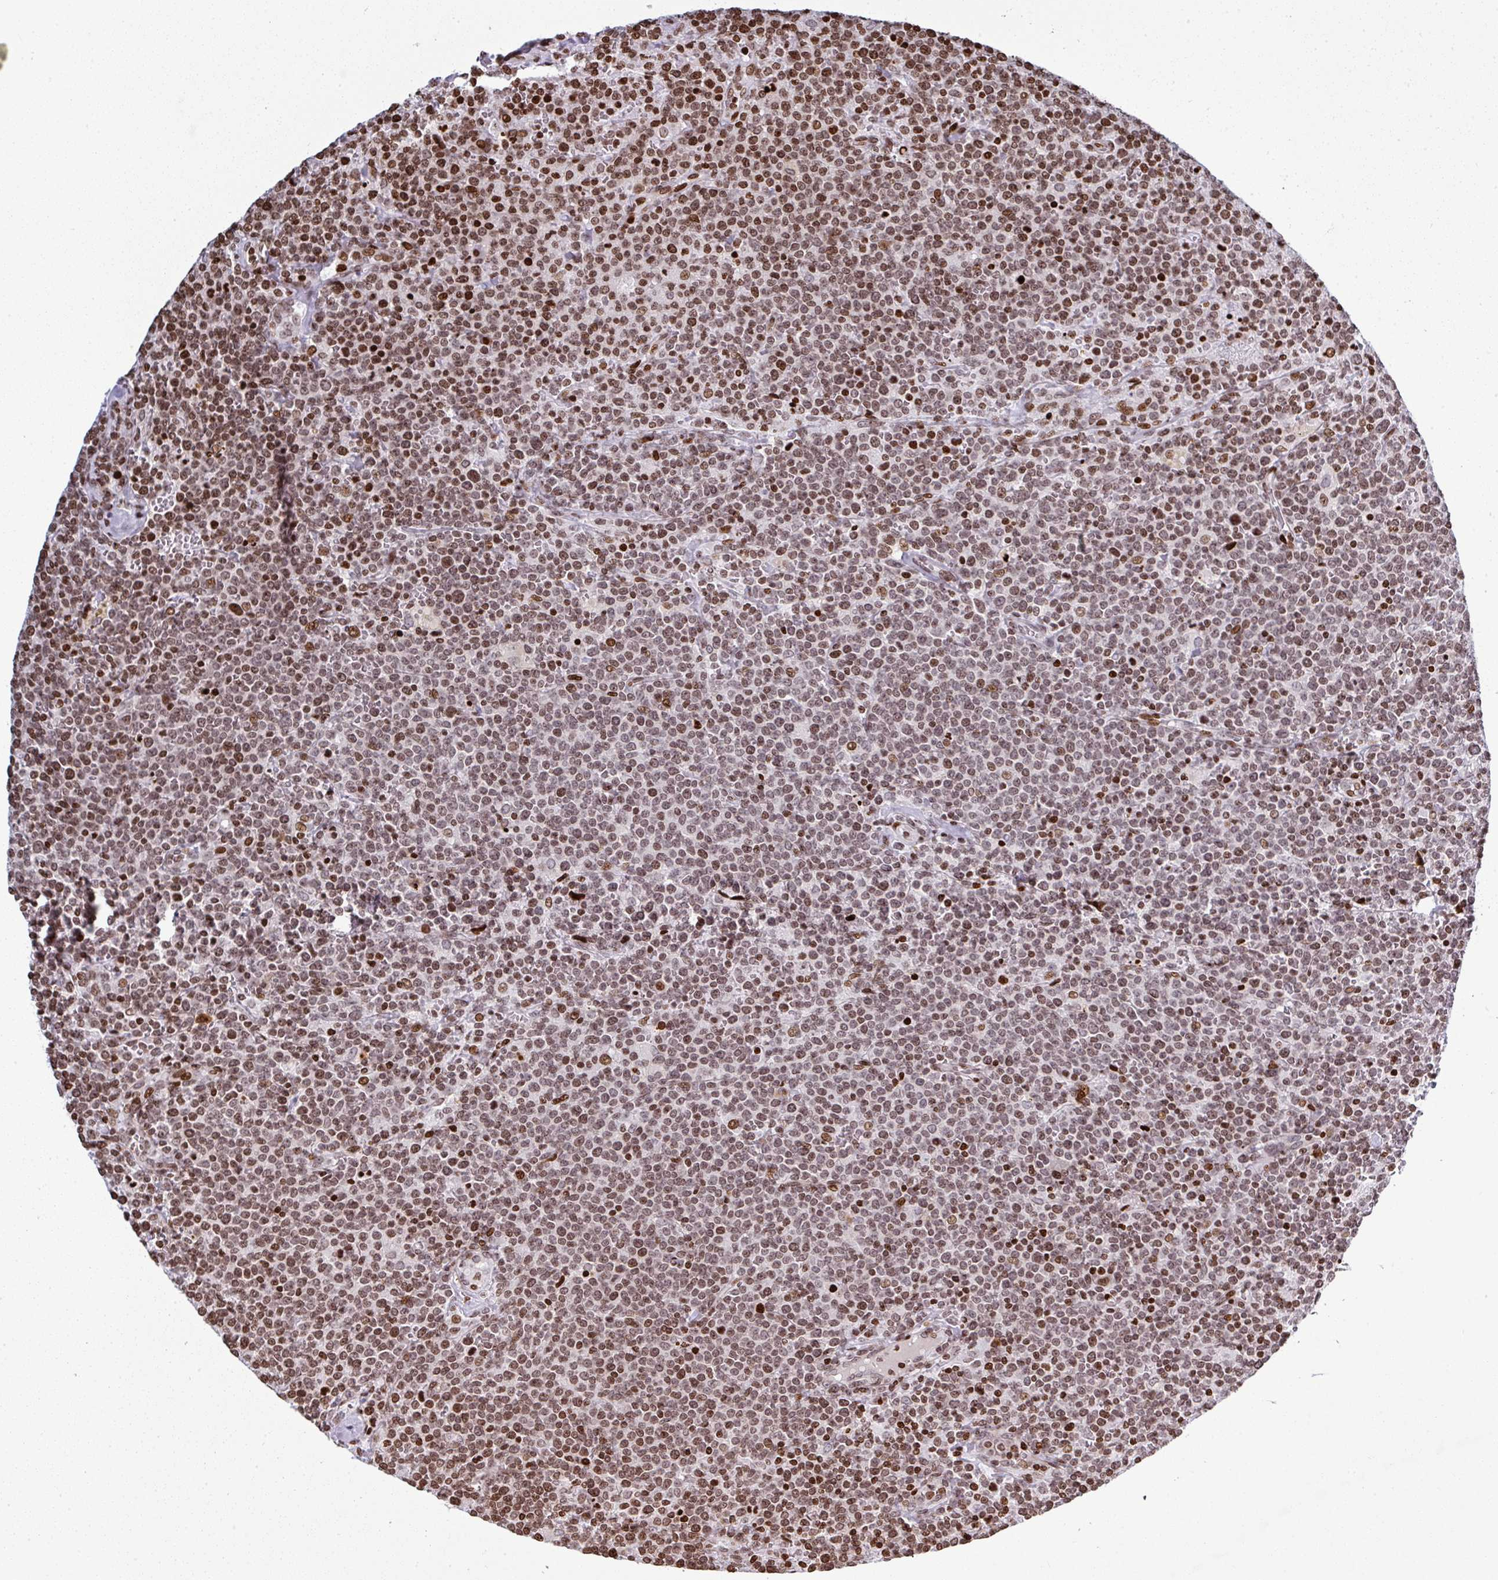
{"staining": {"intensity": "moderate", "quantity": ">75%", "location": "nuclear"}, "tissue": "lymphoma", "cell_type": "Tumor cells", "image_type": "cancer", "snomed": [{"axis": "morphology", "description": "Malignant lymphoma, non-Hodgkin's type, High grade"}, {"axis": "topography", "description": "Lymph node"}], "caption": "Protein positivity by immunohistochemistry (IHC) displays moderate nuclear expression in about >75% of tumor cells in high-grade malignant lymphoma, non-Hodgkin's type.", "gene": "RASL11A", "patient": {"sex": "male", "age": 61}}